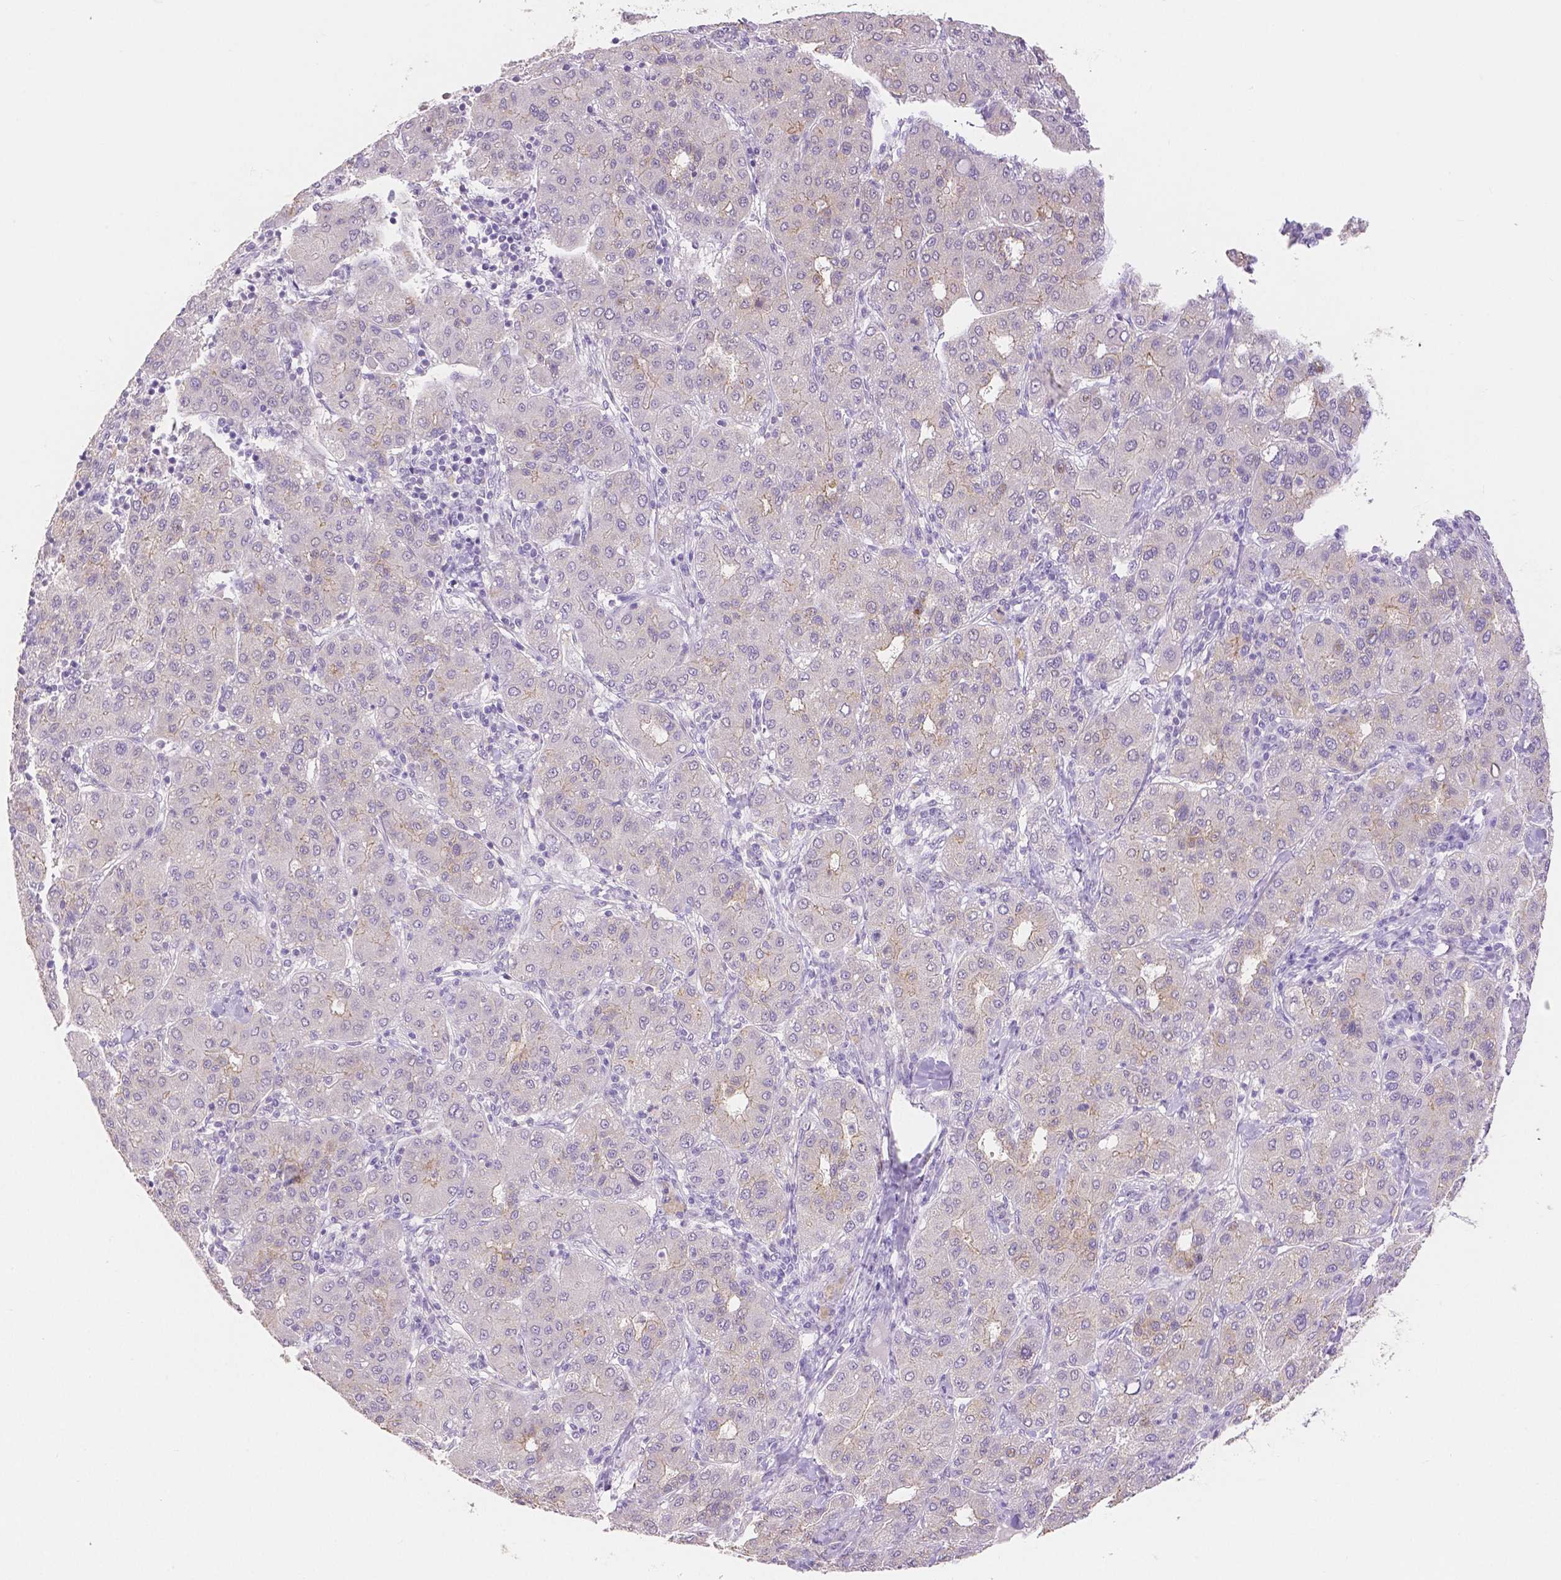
{"staining": {"intensity": "negative", "quantity": "none", "location": "none"}, "tissue": "liver cancer", "cell_type": "Tumor cells", "image_type": "cancer", "snomed": [{"axis": "morphology", "description": "Carcinoma, Hepatocellular, NOS"}, {"axis": "topography", "description": "Liver"}], "caption": "Tumor cells show no significant protein expression in hepatocellular carcinoma (liver). The staining is performed using DAB (3,3'-diaminobenzidine) brown chromogen with nuclei counter-stained in using hematoxylin.", "gene": "OCLN", "patient": {"sex": "male", "age": 65}}